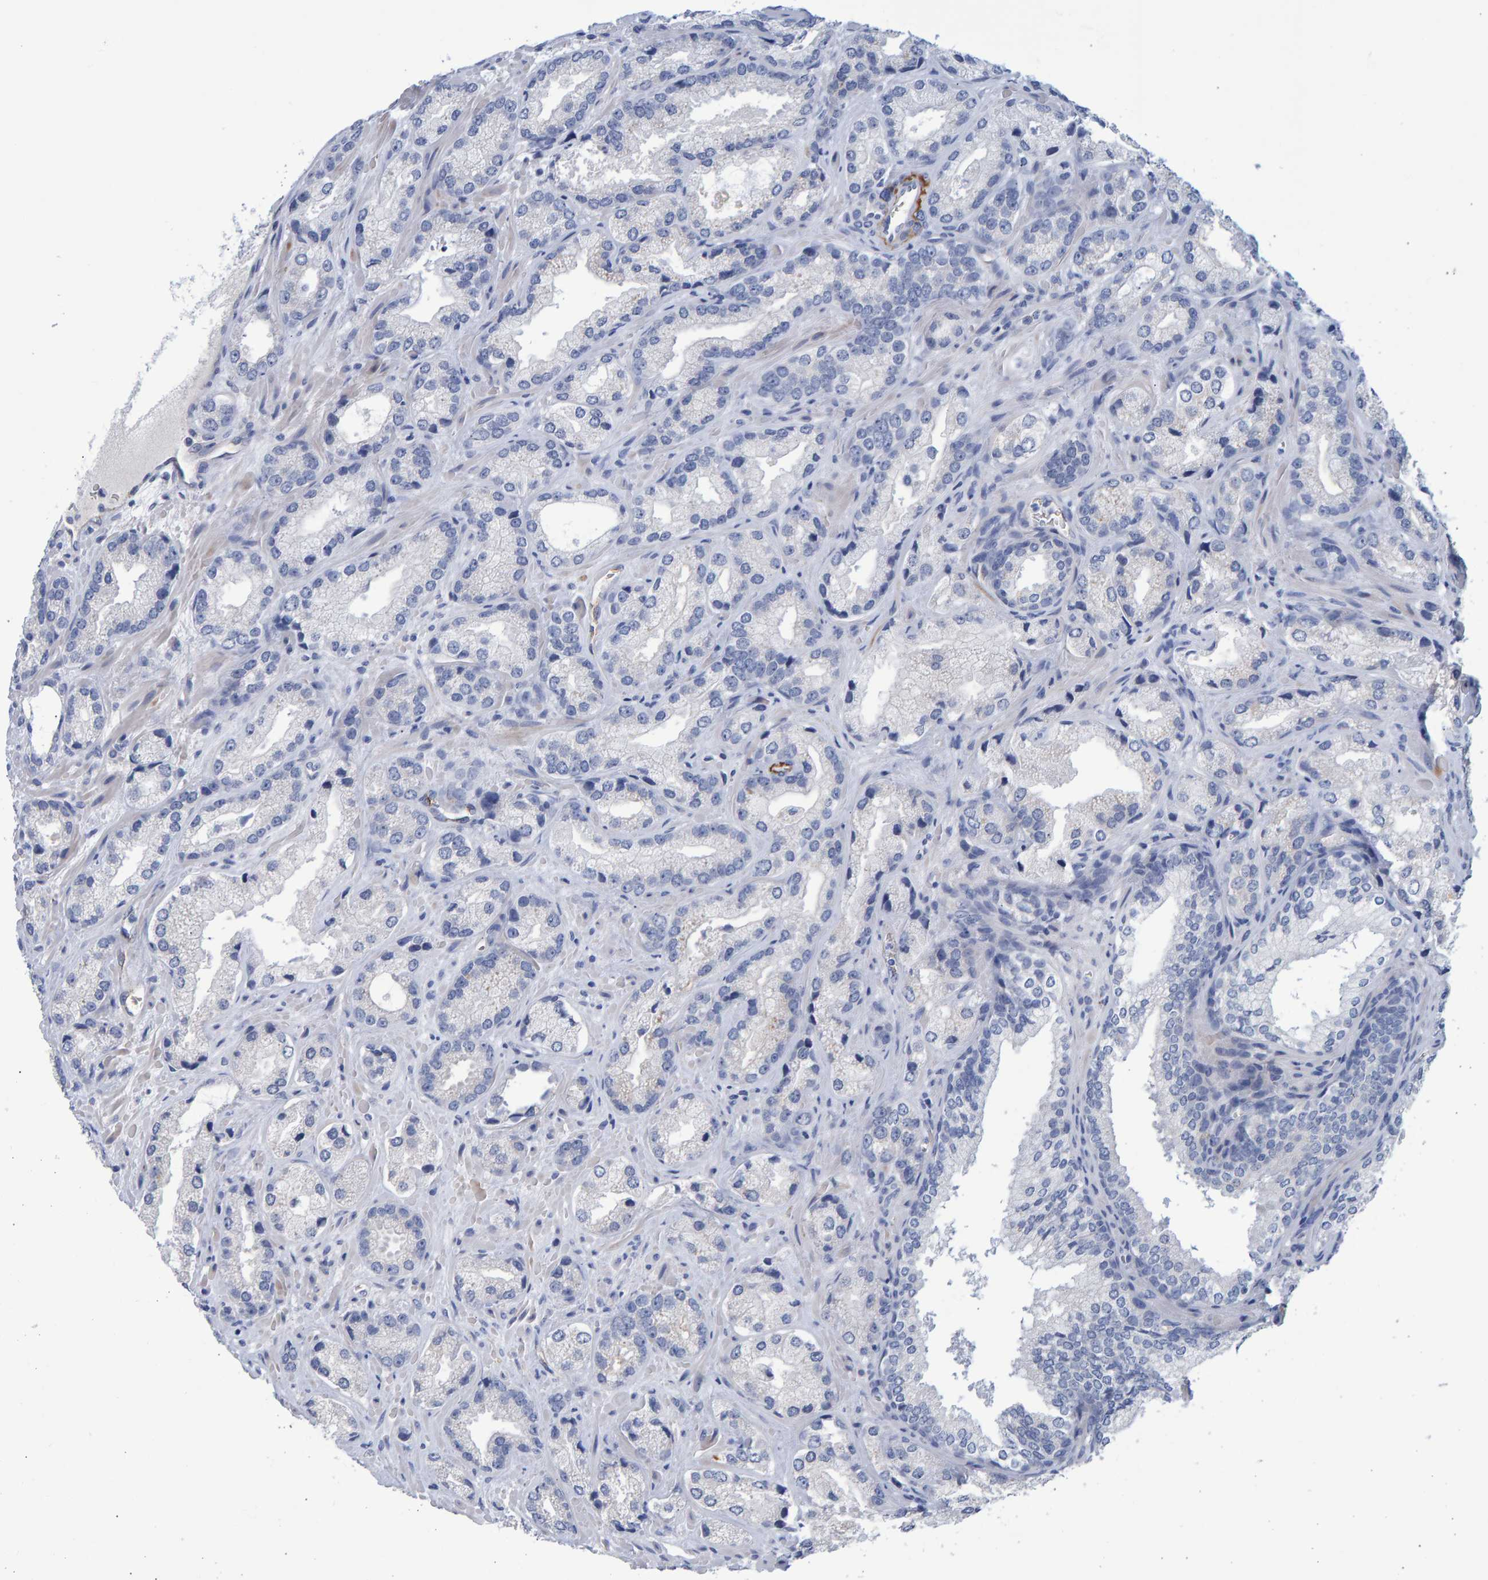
{"staining": {"intensity": "negative", "quantity": "none", "location": "none"}, "tissue": "prostate cancer", "cell_type": "Tumor cells", "image_type": "cancer", "snomed": [{"axis": "morphology", "description": "Adenocarcinoma, High grade"}, {"axis": "topography", "description": "Prostate"}], "caption": "A histopathology image of human prostate cancer (adenocarcinoma (high-grade)) is negative for staining in tumor cells.", "gene": "SLC34A3", "patient": {"sex": "male", "age": 63}}